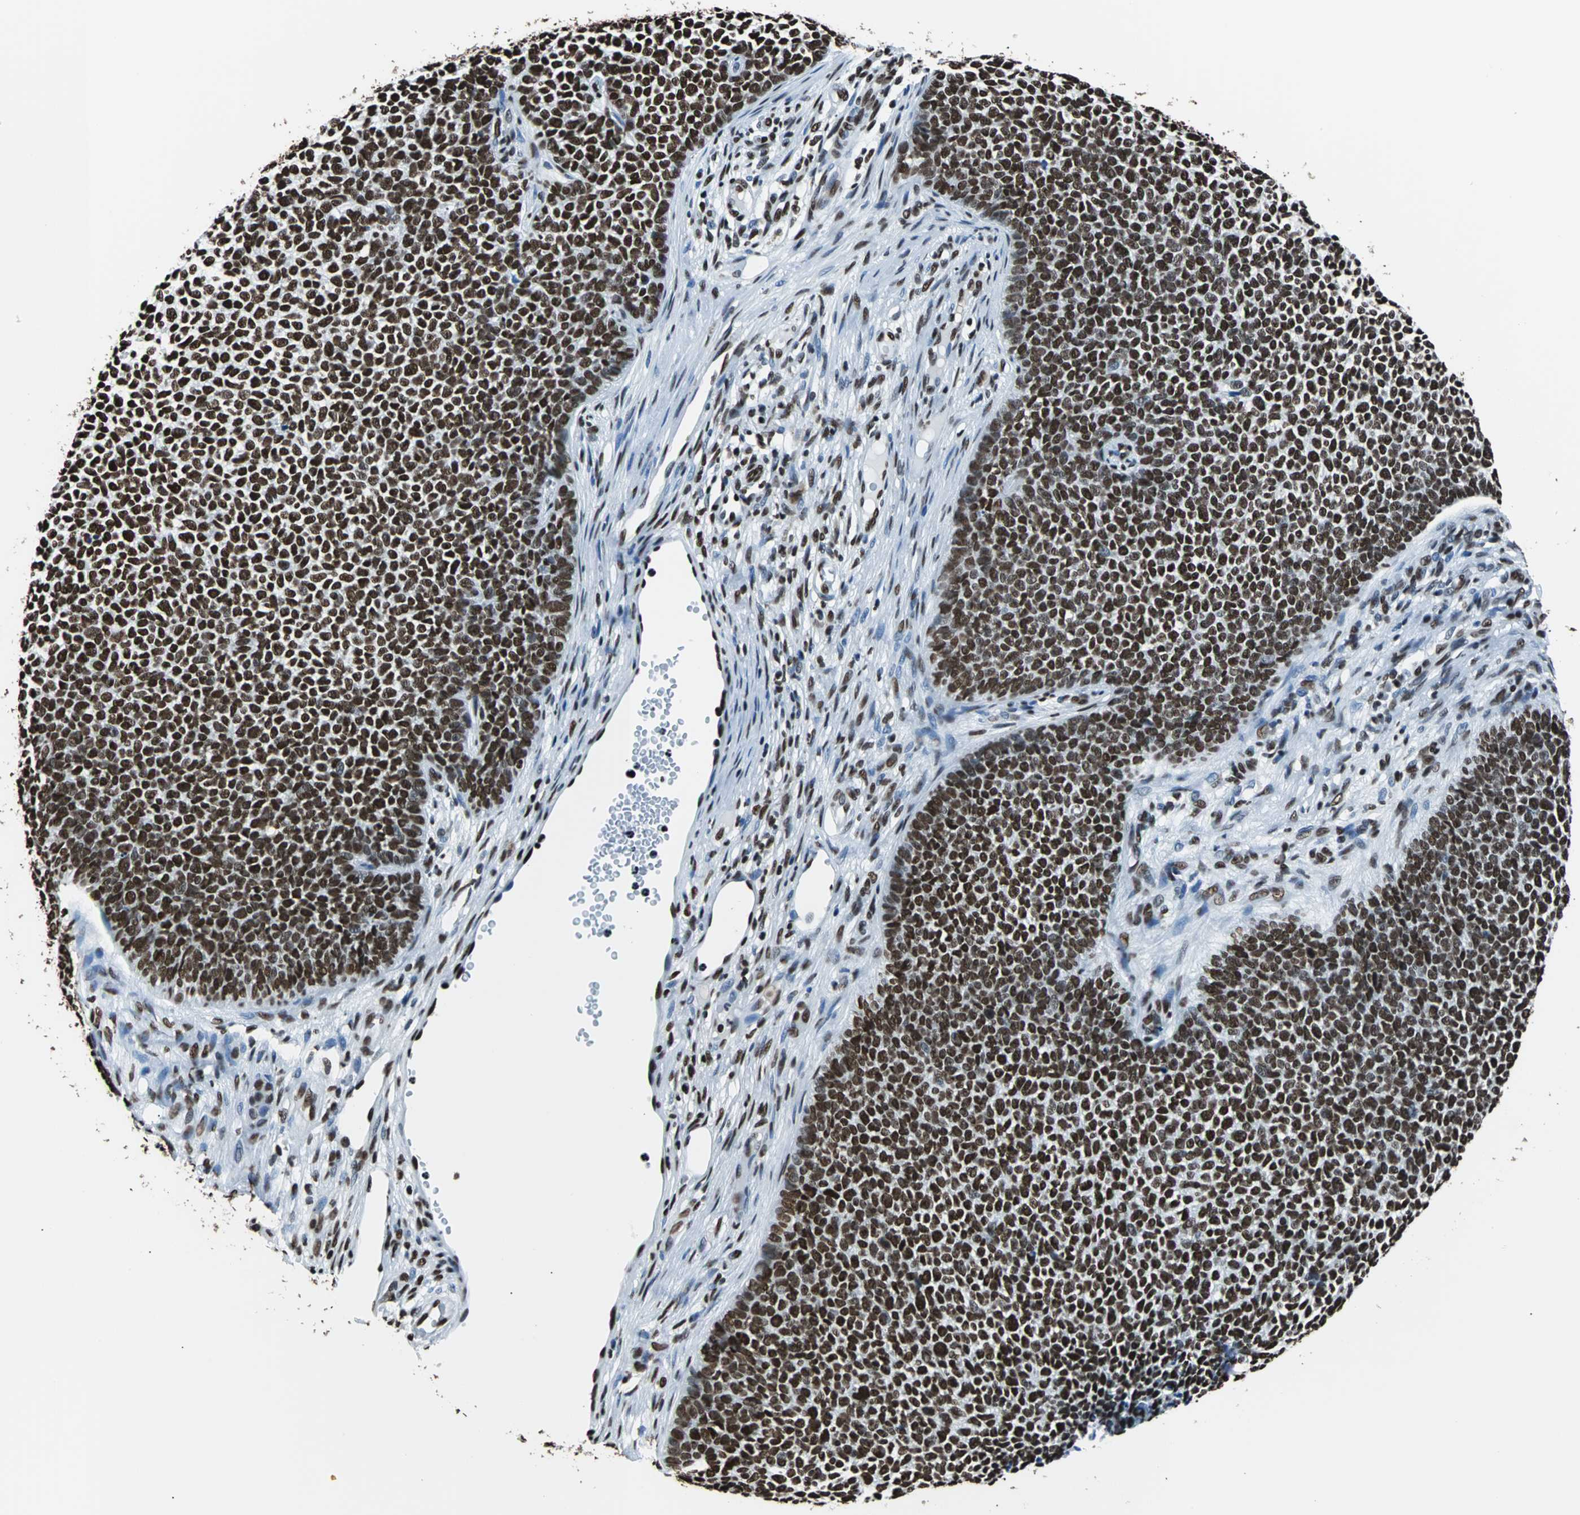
{"staining": {"intensity": "strong", "quantity": ">75%", "location": "nuclear"}, "tissue": "skin cancer", "cell_type": "Tumor cells", "image_type": "cancer", "snomed": [{"axis": "morphology", "description": "Basal cell carcinoma"}, {"axis": "topography", "description": "Skin"}], "caption": "IHC (DAB (3,3'-diaminobenzidine)) staining of skin cancer shows strong nuclear protein positivity in approximately >75% of tumor cells.", "gene": "FUBP1", "patient": {"sex": "female", "age": 84}}